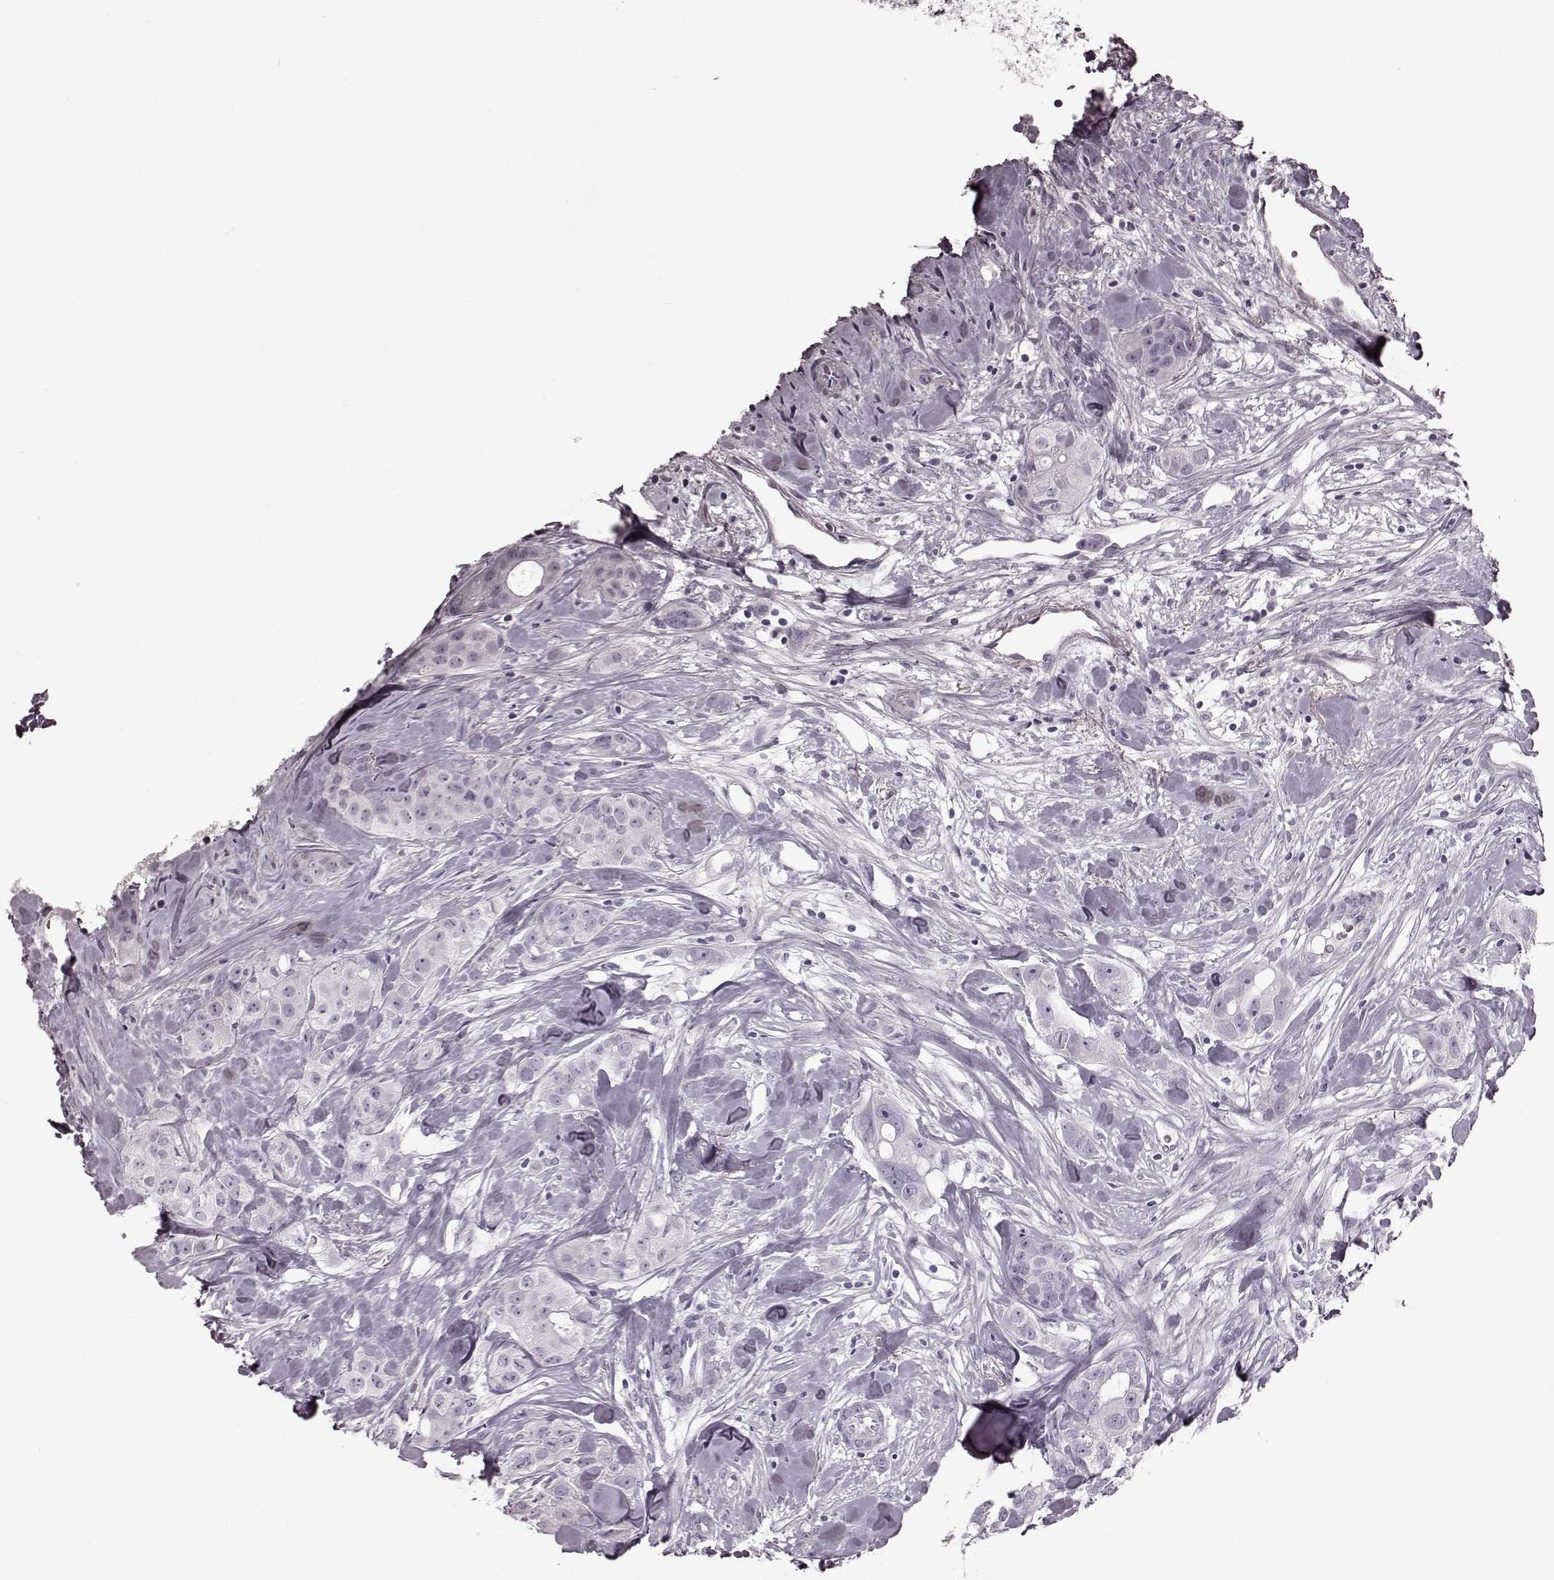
{"staining": {"intensity": "negative", "quantity": "none", "location": "none"}, "tissue": "breast cancer", "cell_type": "Tumor cells", "image_type": "cancer", "snomed": [{"axis": "morphology", "description": "Duct carcinoma"}, {"axis": "topography", "description": "Breast"}], "caption": "Tumor cells are negative for brown protein staining in breast cancer. (Stains: DAB immunohistochemistry with hematoxylin counter stain, Microscopy: brightfield microscopy at high magnification).", "gene": "TRPM1", "patient": {"sex": "female", "age": 43}}